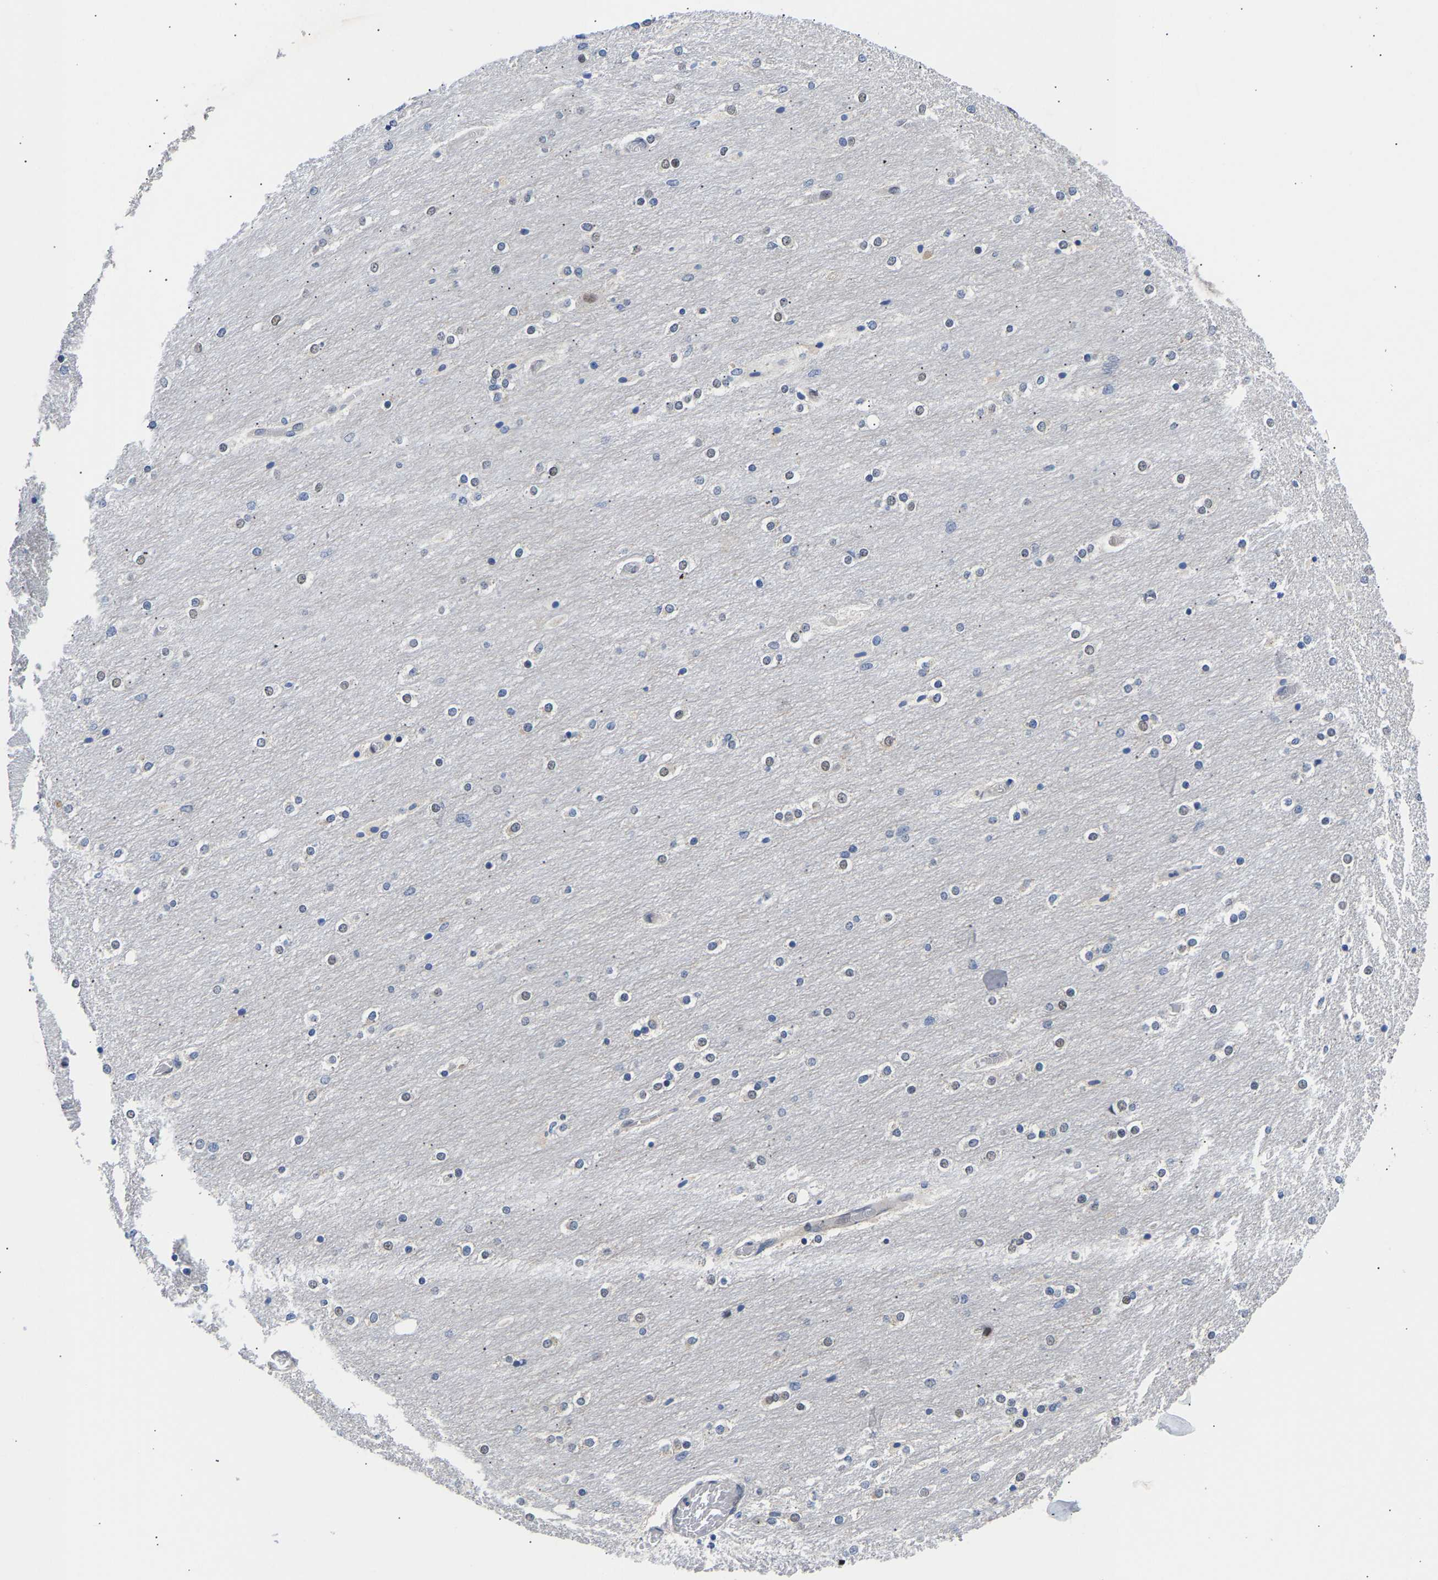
{"staining": {"intensity": "weak", "quantity": "<25%", "location": "nuclear"}, "tissue": "cerebellum", "cell_type": "Cells in granular layer", "image_type": "normal", "snomed": [{"axis": "morphology", "description": "Normal tissue, NOS"}, {"axis": "topography", "description": "Cerebellum"}], "caption": "An immunohistochemistry (IHC) photomicrograph of benign cerebellum is shown. There is no staining in cells in granular layer of cerebellum. (IHC, brightfield microscopy, high magnification).", "gene": "PTRHD1", "patient": {"sex": "female", "age": 54}}